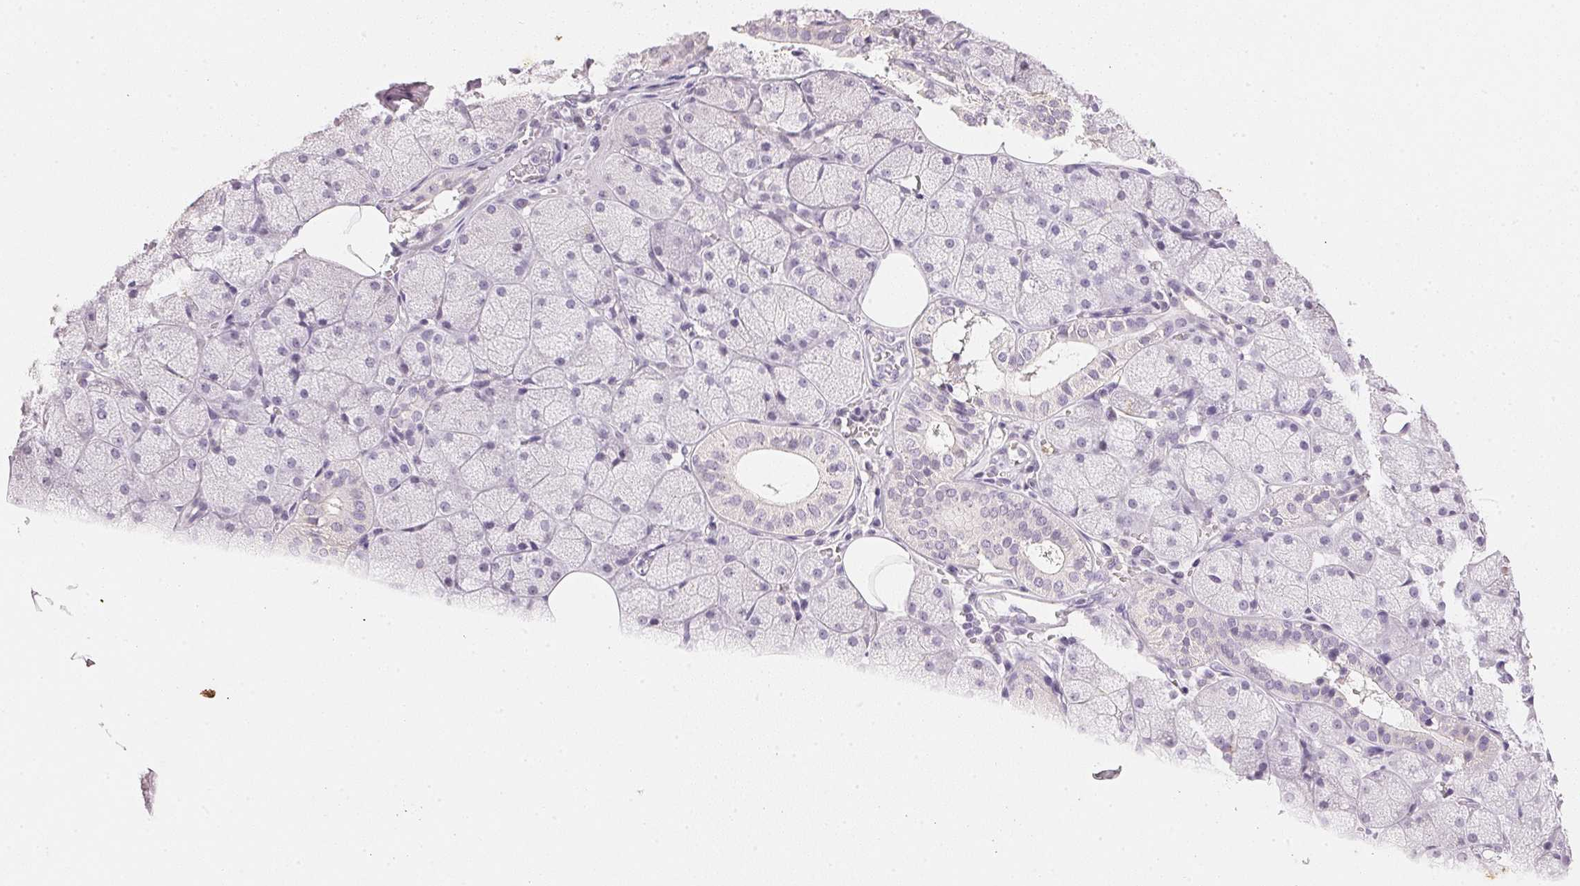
{"staining": {"intensity": "negative", "quantity": "none", "location": "none"}, "tissue": "salivary gland", "cell_type": "Glandular cells", "image_type": "normal", "snomed": [{"axis": "morphology", "description": "Normal tissue, NOS"}, {"axis": "topography", "description": "Salivary gland"}, {"axis": "topography", "description": "Peripheral nerve tissue"}], "caption": "DAB (3,3'-diaminobenzidine) immunohistochemical staining of normal human salivary gland displays no significant positivity in glandular cells.", "gene": "SMTN", "patient": {"sex": "male", "age": 38}}